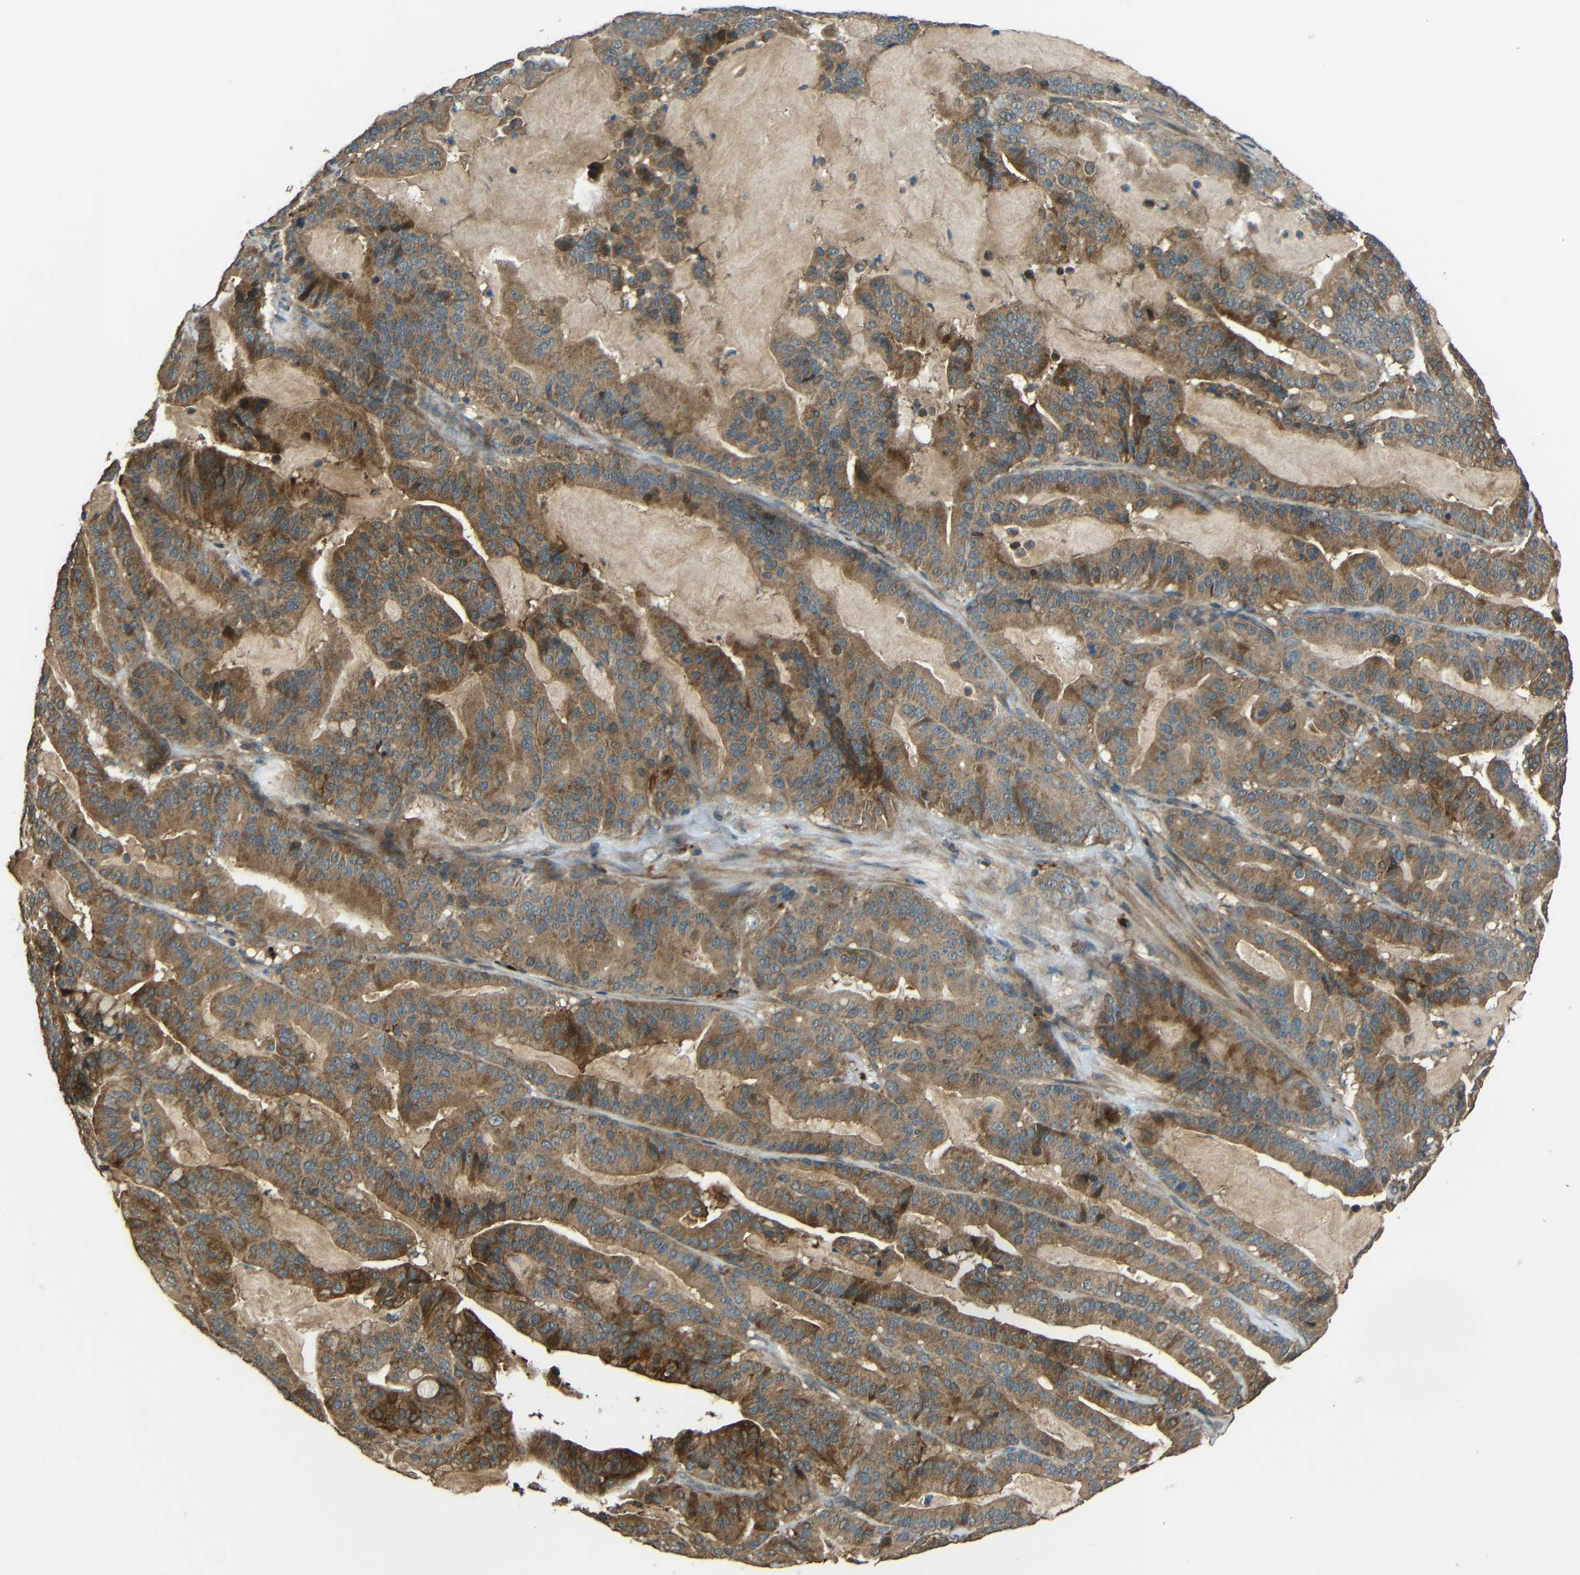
{"staining": {"intensity": "moderate", "quantity": ">75%", "location": "cytoplasmic/membranous"}, "tissue": "pancreatic cancer", "cell_type": "Tumor cells", "image_type": "cancer", "snomed": [{"axis": "morphology", "description": "Adenocarcinoma, NOS"}, {"axis": "topography", "description": "Pancreas"}], "caption": "A histopathology image of pancreatic cancer stained for a protein shows moderate cytoplasmic/membranous brown staining in tumor cells.", "gene": "ACACA", "patient": {"sex": "male", "age": 63}}